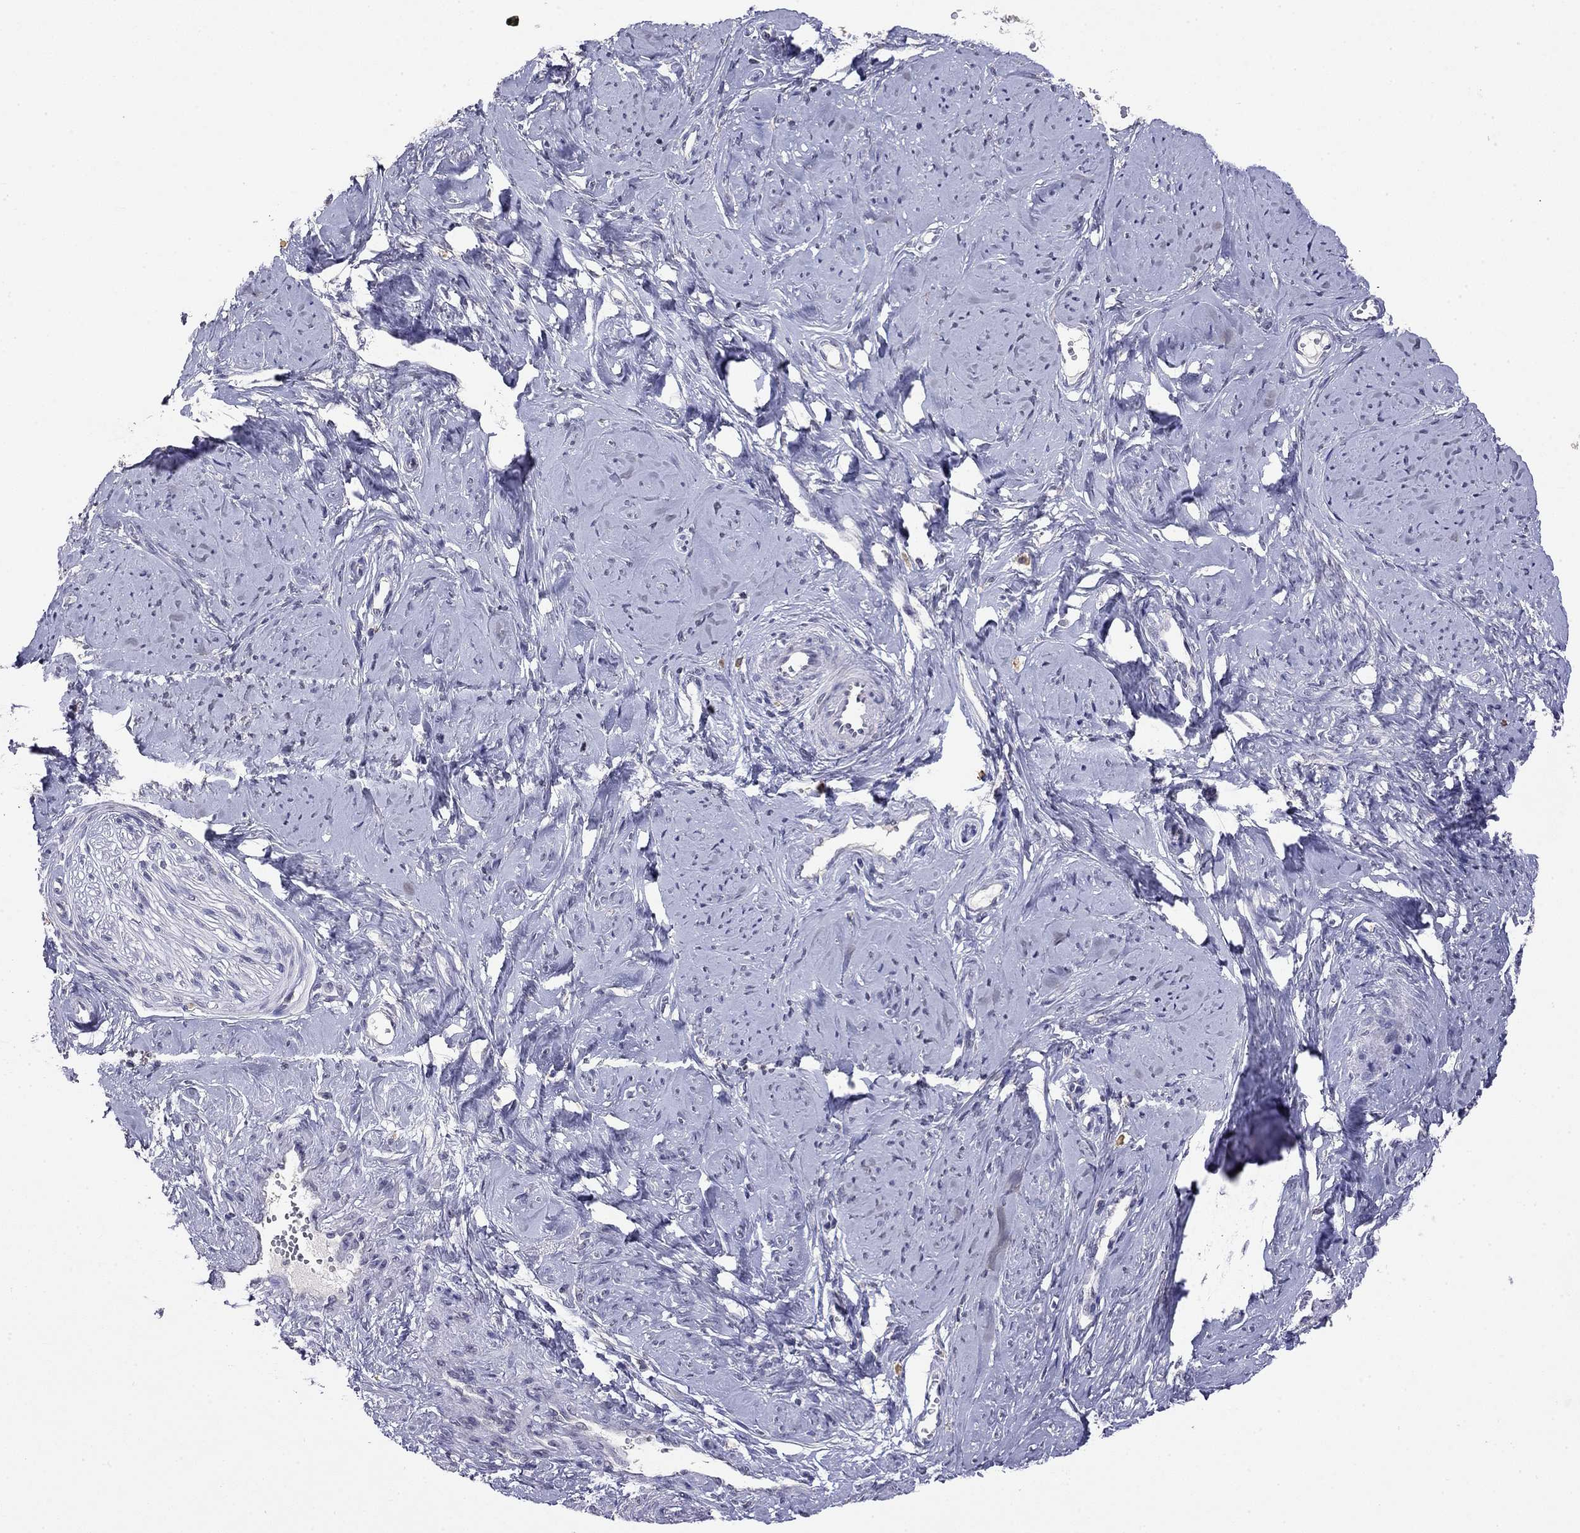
{"staining": {"intensity": "negative", "quantity": "none", "location": "none"}, "tissue": "smooth muscle", "cell_type": "Smooth muscle cells", "image_type": "normal", "snomed": [{"axis": "morphology", "description": "Normal tissue, NOS"}, {"axis": "topography", "description": "Smooth muscle"}], "caption": "Photomicrograph shows no significant protein staining in smooth muscle cells of benign smooth muscle. Brightfield microscopy of IHC stained with DAB (3,3'-diaminobenzidine) (brown) and hematoxylin (blue), captured at high magnification.", "gene": "WNK3", "patient": {"sex": "female", "age": 48}}